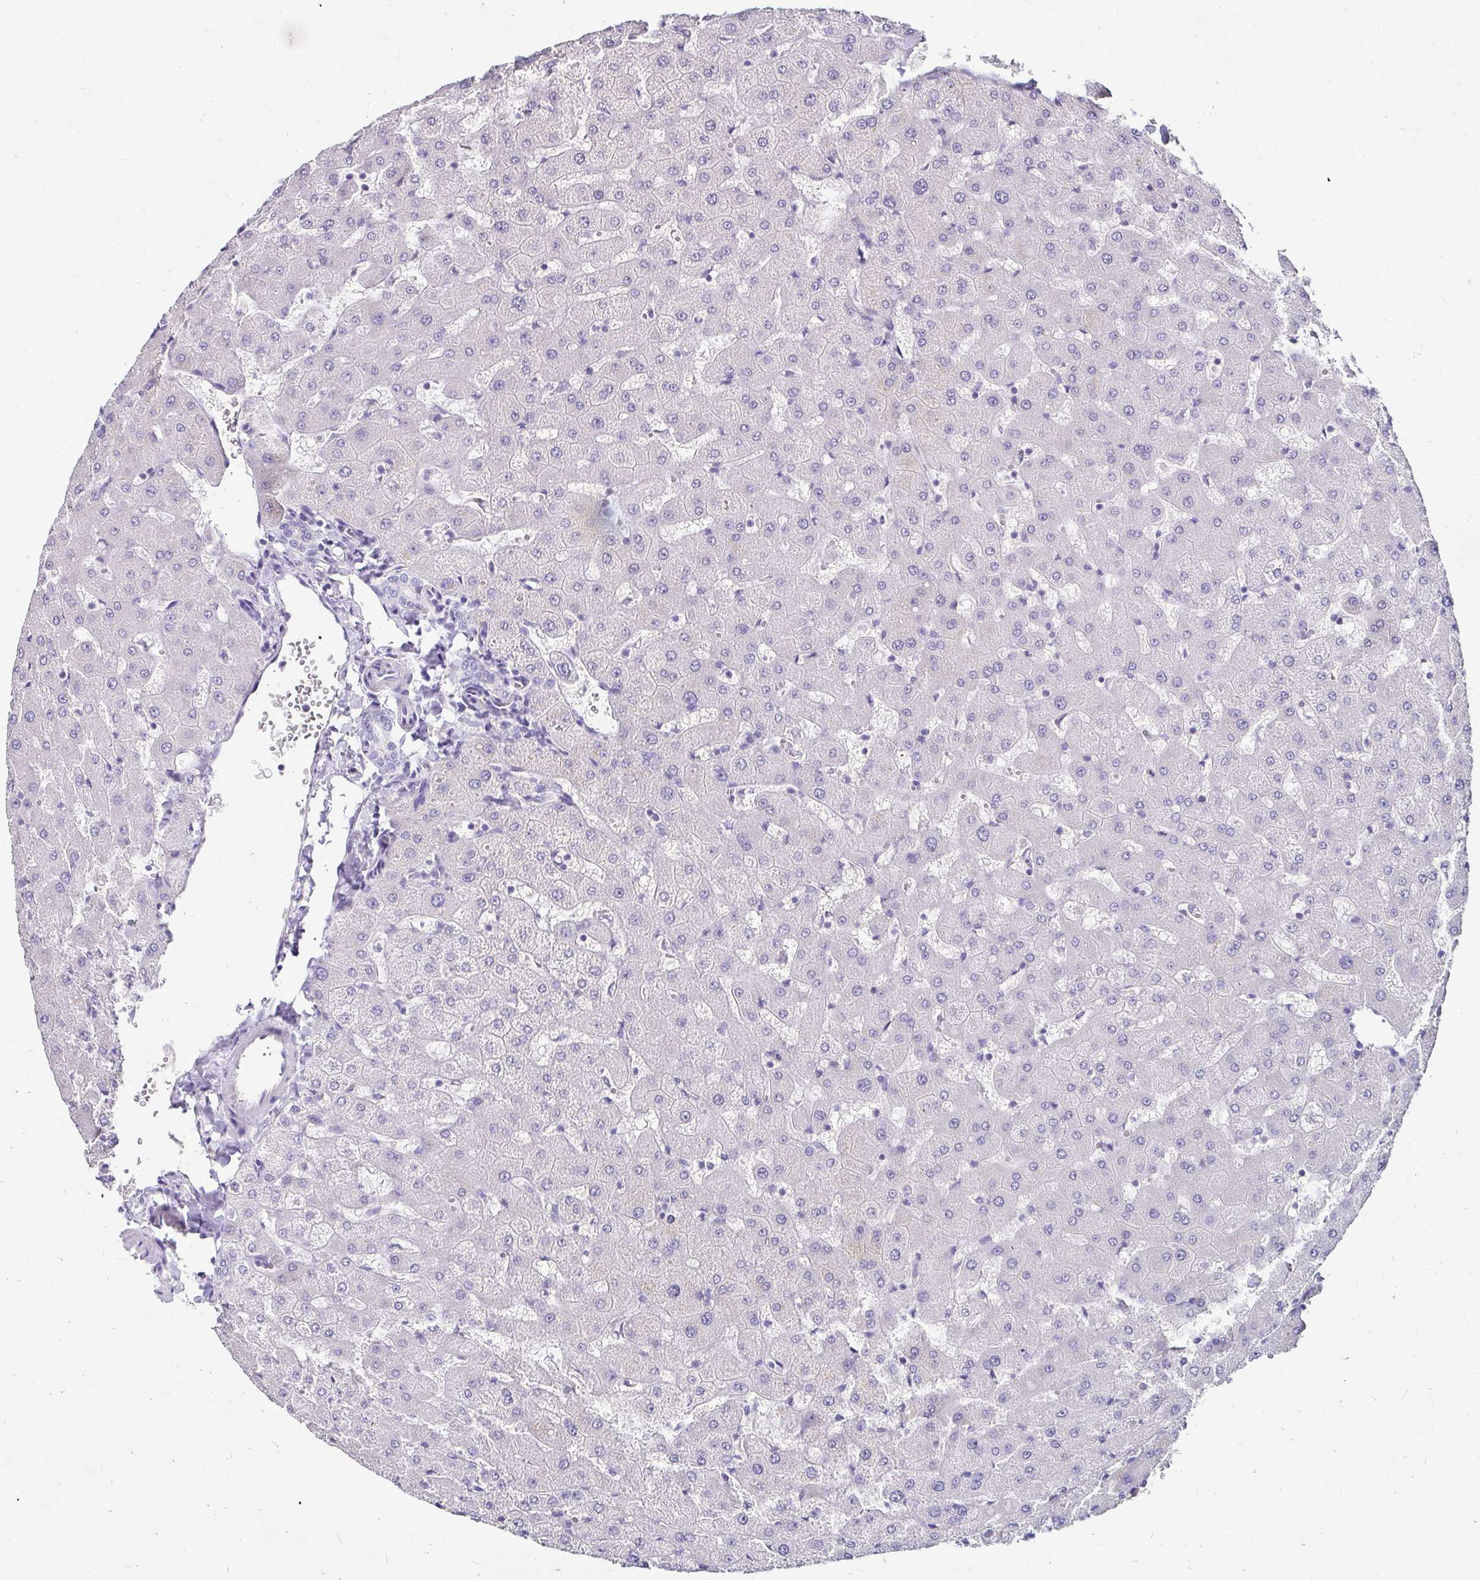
{"staining": {"intensity": "negative", "quantity": "none", "location": "none"}, "tissue": "liver", "cell_type": "Cholangiocytes", "image_type": "normal", "snomed": [{"axis": "morphology", "description": "Normal tissue, NOS"}, {"axis": "topography", "description": "Liver"}], "caption": "Human liver stained for a protein using IHC demonstrates no staining in cholangiocytes.", "gene": "SCG3", "patient": {"sex": "female", "age": 63}}